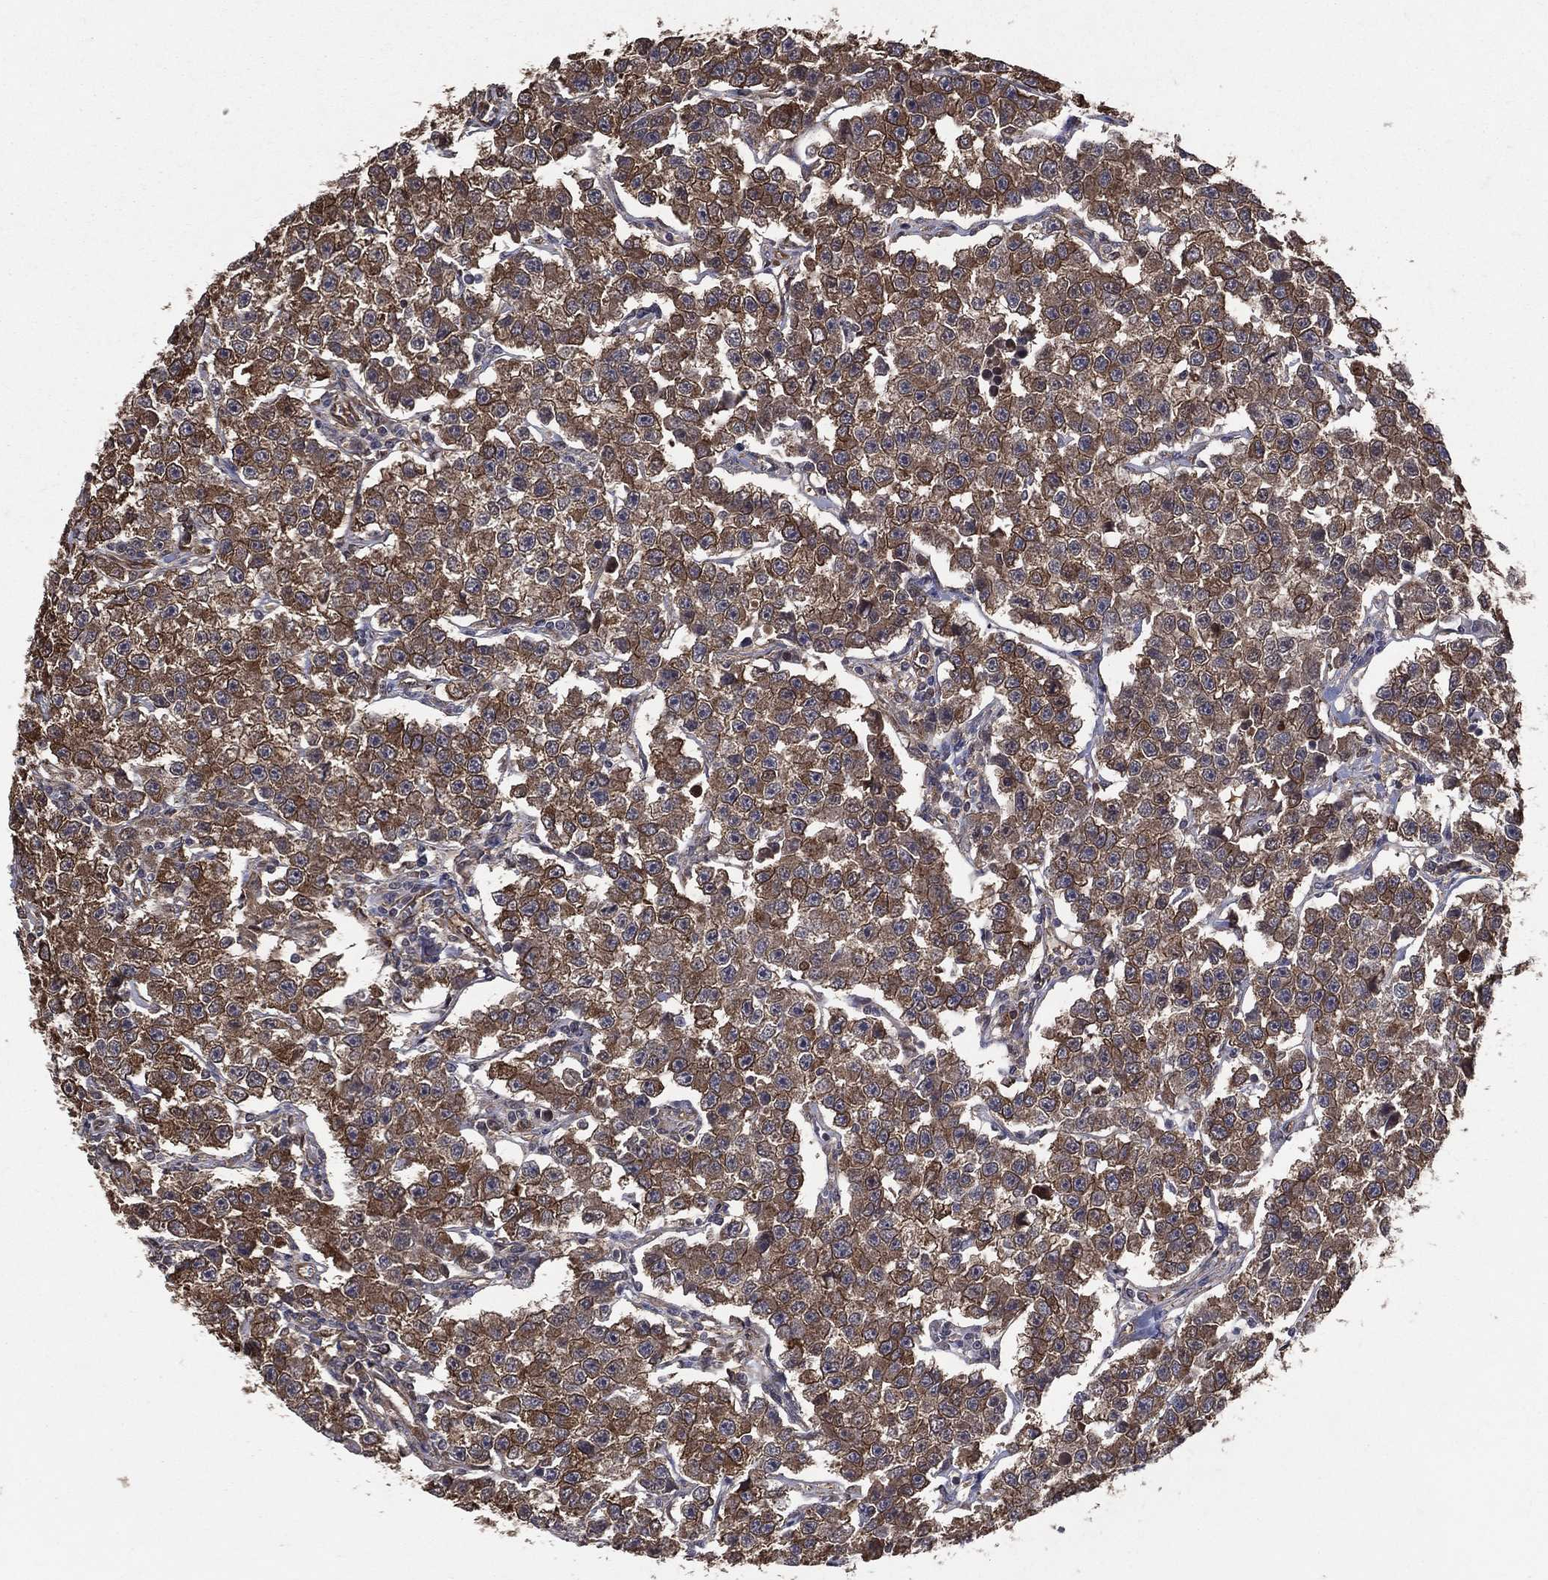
{"staining": {"intensity": "moderate", "quantity": ">75%", "location": "cytoplasmic/membranous"}, "tissue": "testis cancer", "cell_type": "Tumor cells", "image_type": "cancer", "snomed": [{"axis": "morphology", "description": "Seminoma, NOS"}, {"axis": "topography", "description": "Testis"}], "caption": "Seminoma (testis) stained with a brown dye reveals moderate cytoplasmic/membranous positive expression in approximately >75% of tumor cells.", "gene": "DPYSL2", "patient": {"sex": "male", "age": 59}}